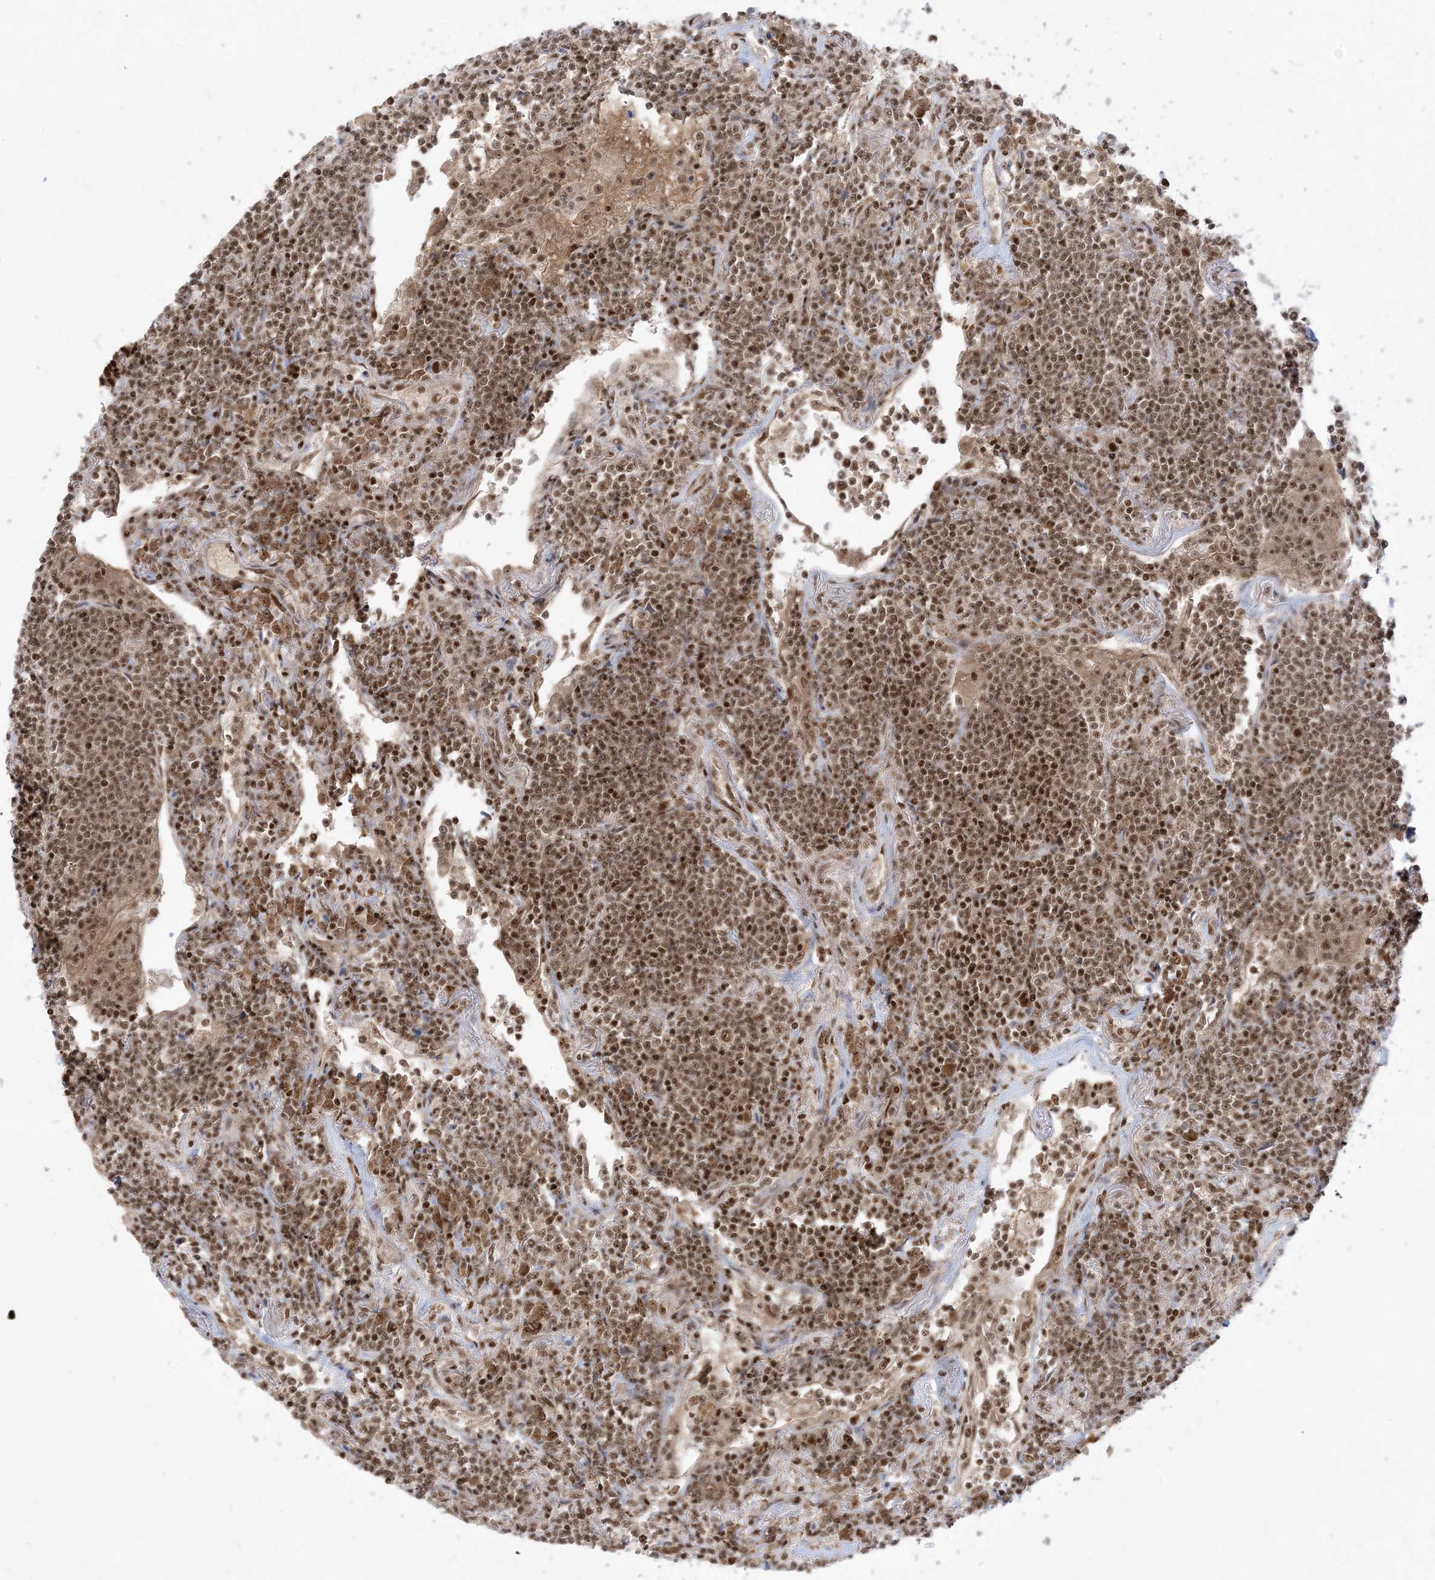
{"staining": {"intensity": "moderate", "quantity": ">75%", "location": "nuclear"}, "tissue": "lymphoma", "cell_type": "Tumor cells", "image_type": "cancer", "snomed": [{"axis": "morphology", "description": "Malignant lymphoma, non-Hodgkin's type, Low grade"}, {"axis": "topography", "description": "Lung"}], "caption": "Tumor cells reveal medium levels of moderate nuclear positivity in approximately >75% of cells in human lymphoma.", "gene": "PPIL2", "patient": {"sex": "female", "age": 71}}